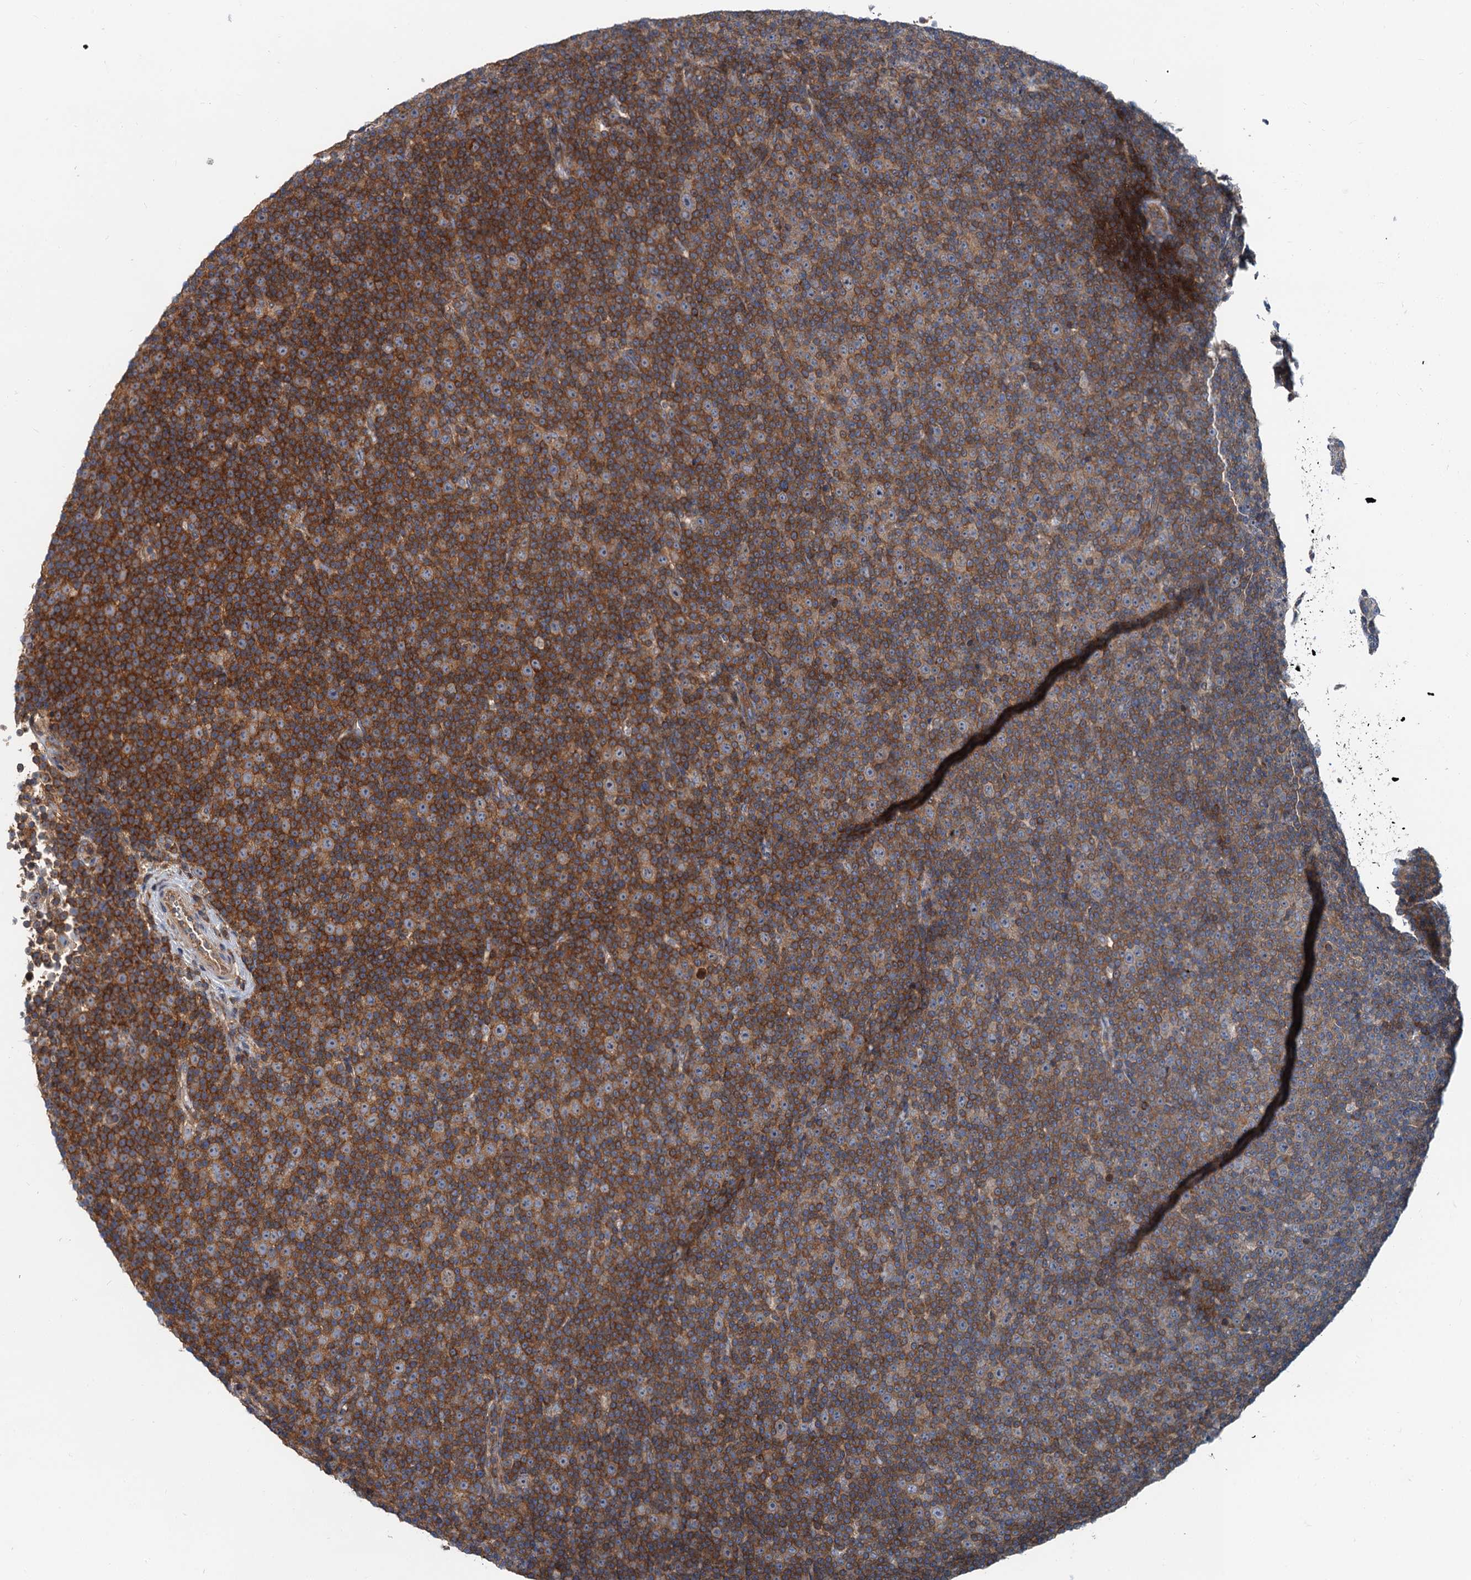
{"staining": {"intensity": "moderate", "quantity": "25%-75%", "location": "cytoplasmic/membranous"}, "tissue": "lymphoma", "cell_type": "Tumor cells", "image_type": "cancer", "snomed": [{"axis": "morphology", "description": "Malignant lymphoma, non-Hodgkin's type, Low grade"}, {"axis": "topography", "description": "Lymph node"}], "caption": "Malignant lymphoma, non-Hodgkin's type (low-grade) stained for a protein (brown) exhibits moderate cytoplasmic/membranous positive staining in approximately 25%-75% of tumor cells.", "gene": "ANKRD26", "patient": {"sex": "female", "age": 67}}